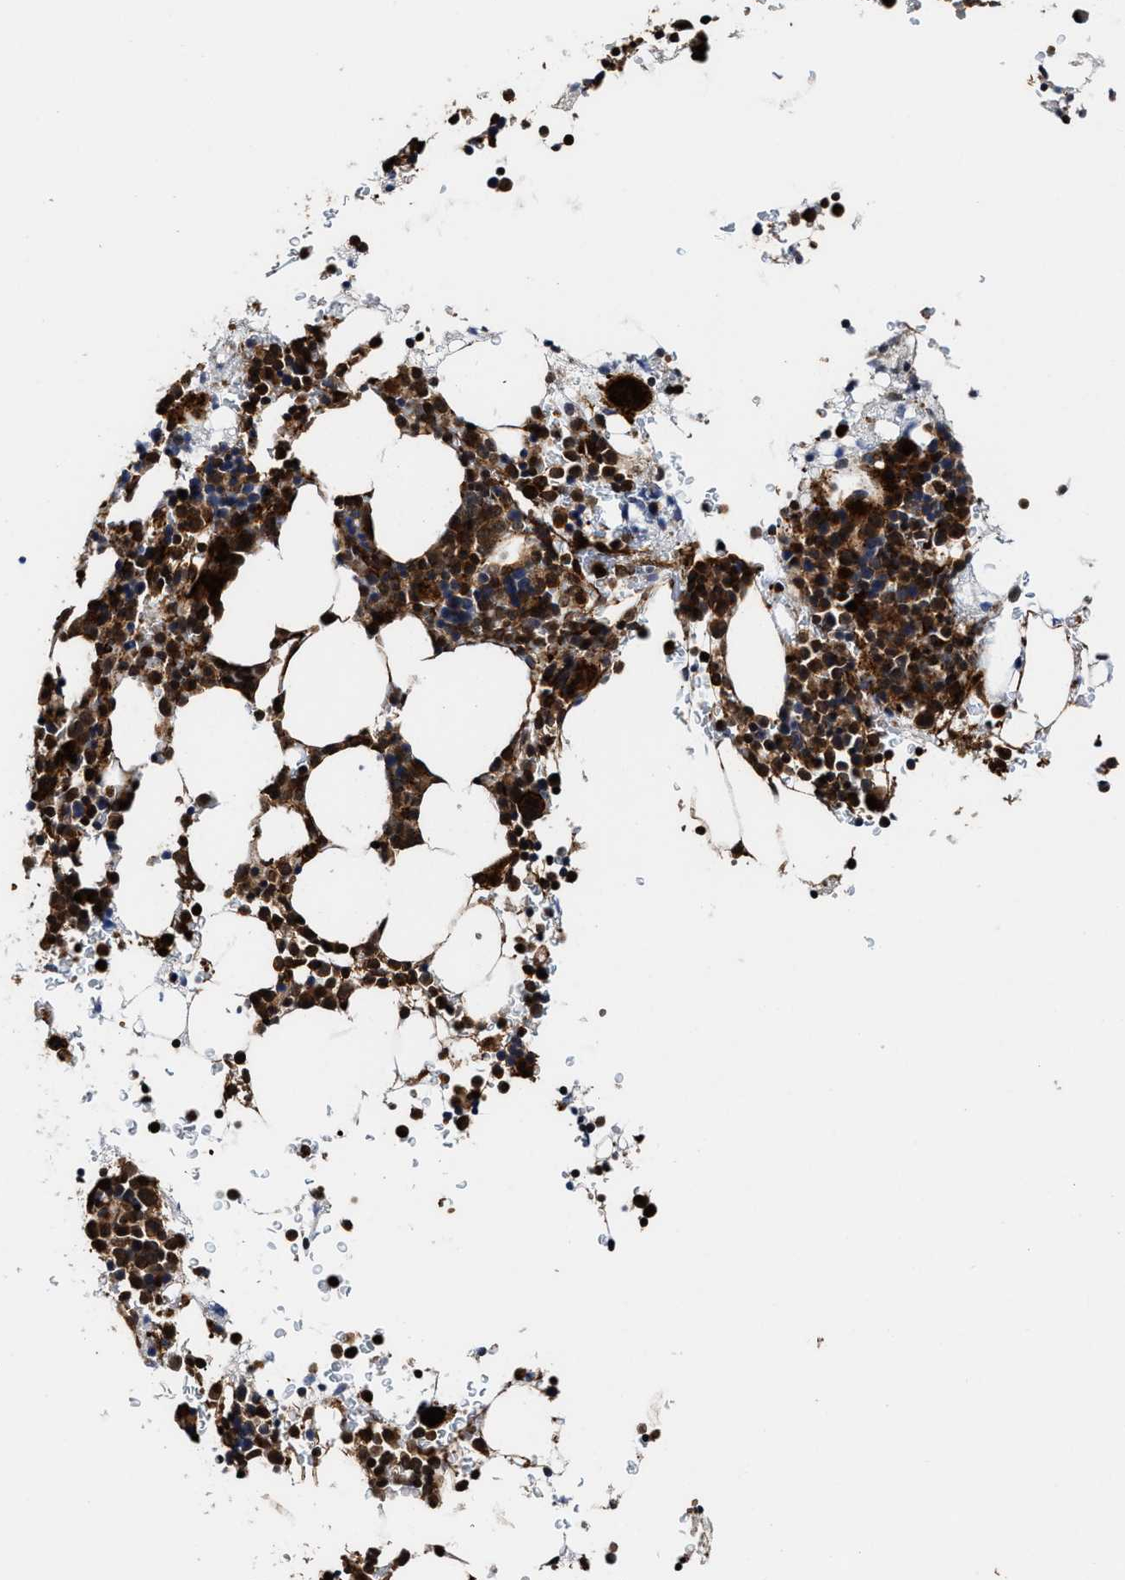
{"staining": {"intensity": "strong", "quantity": ">75%", "location": "nuclear"}, "tissue": "bone marrow", "cell_type": "Hematopoietic cells", "image_type": "normal", "snomed": [{"axis": "morphology", "description": "Normal tissue, NOS"}, {"axis": "morphology", "description": "Inflammation, NOS"}, {"axis": "topography", "description": "Bone marrow"}], "caption": "Immunohistochemical staining of unremarkable bone marrow reveals high levels of strong nuclear positivity in about >75% of hematopoietic cells.", "gene": "SEPTIN2", "patient": {"sex": "female", "age": 84}}